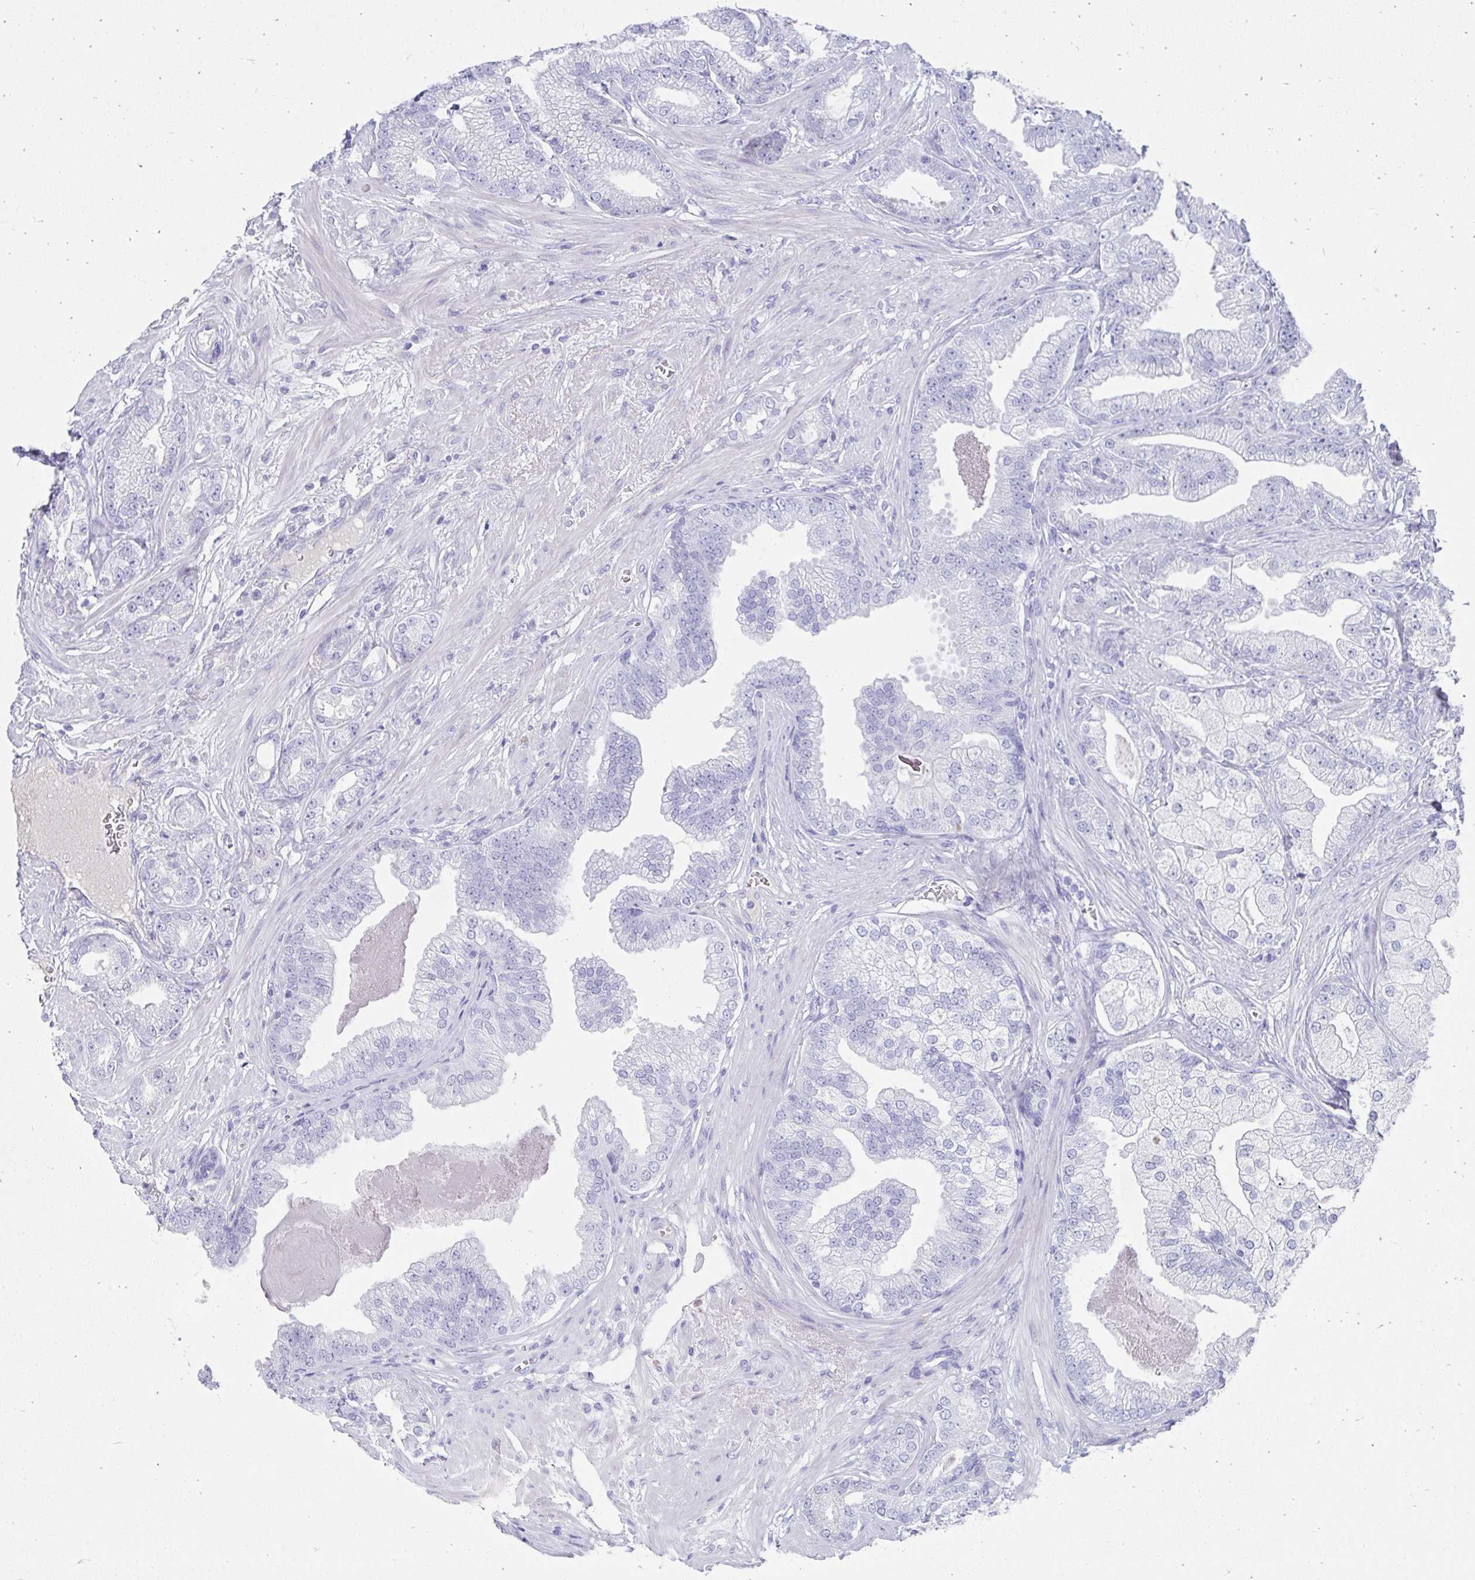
{"staining": {"intensity": "negative", "quantity": "none", "location": "none"}, "tissue": "prostate cancer", "cell_type": "Tumor cells", "image_type": "cancer", "snomed": [{"axis": "morphology", "description": "Adenocarcinoma, Low grade"}, {"axis": "topography", "description": "Prostate"}], "caption": "High magnification brightfield microscopy of prostate cancer (adenocarcinoma (low-grade)) stained with DAB (3,3'-diaminobenzidine) (brown) and counterstained with hematoxylin (blue): tumor cells show no significant expression. (DAB IHC visualized using brightfield microscopy, high magnification).", "gene": "TNNT1", "patient": {"sex": "male", "age": 61}}